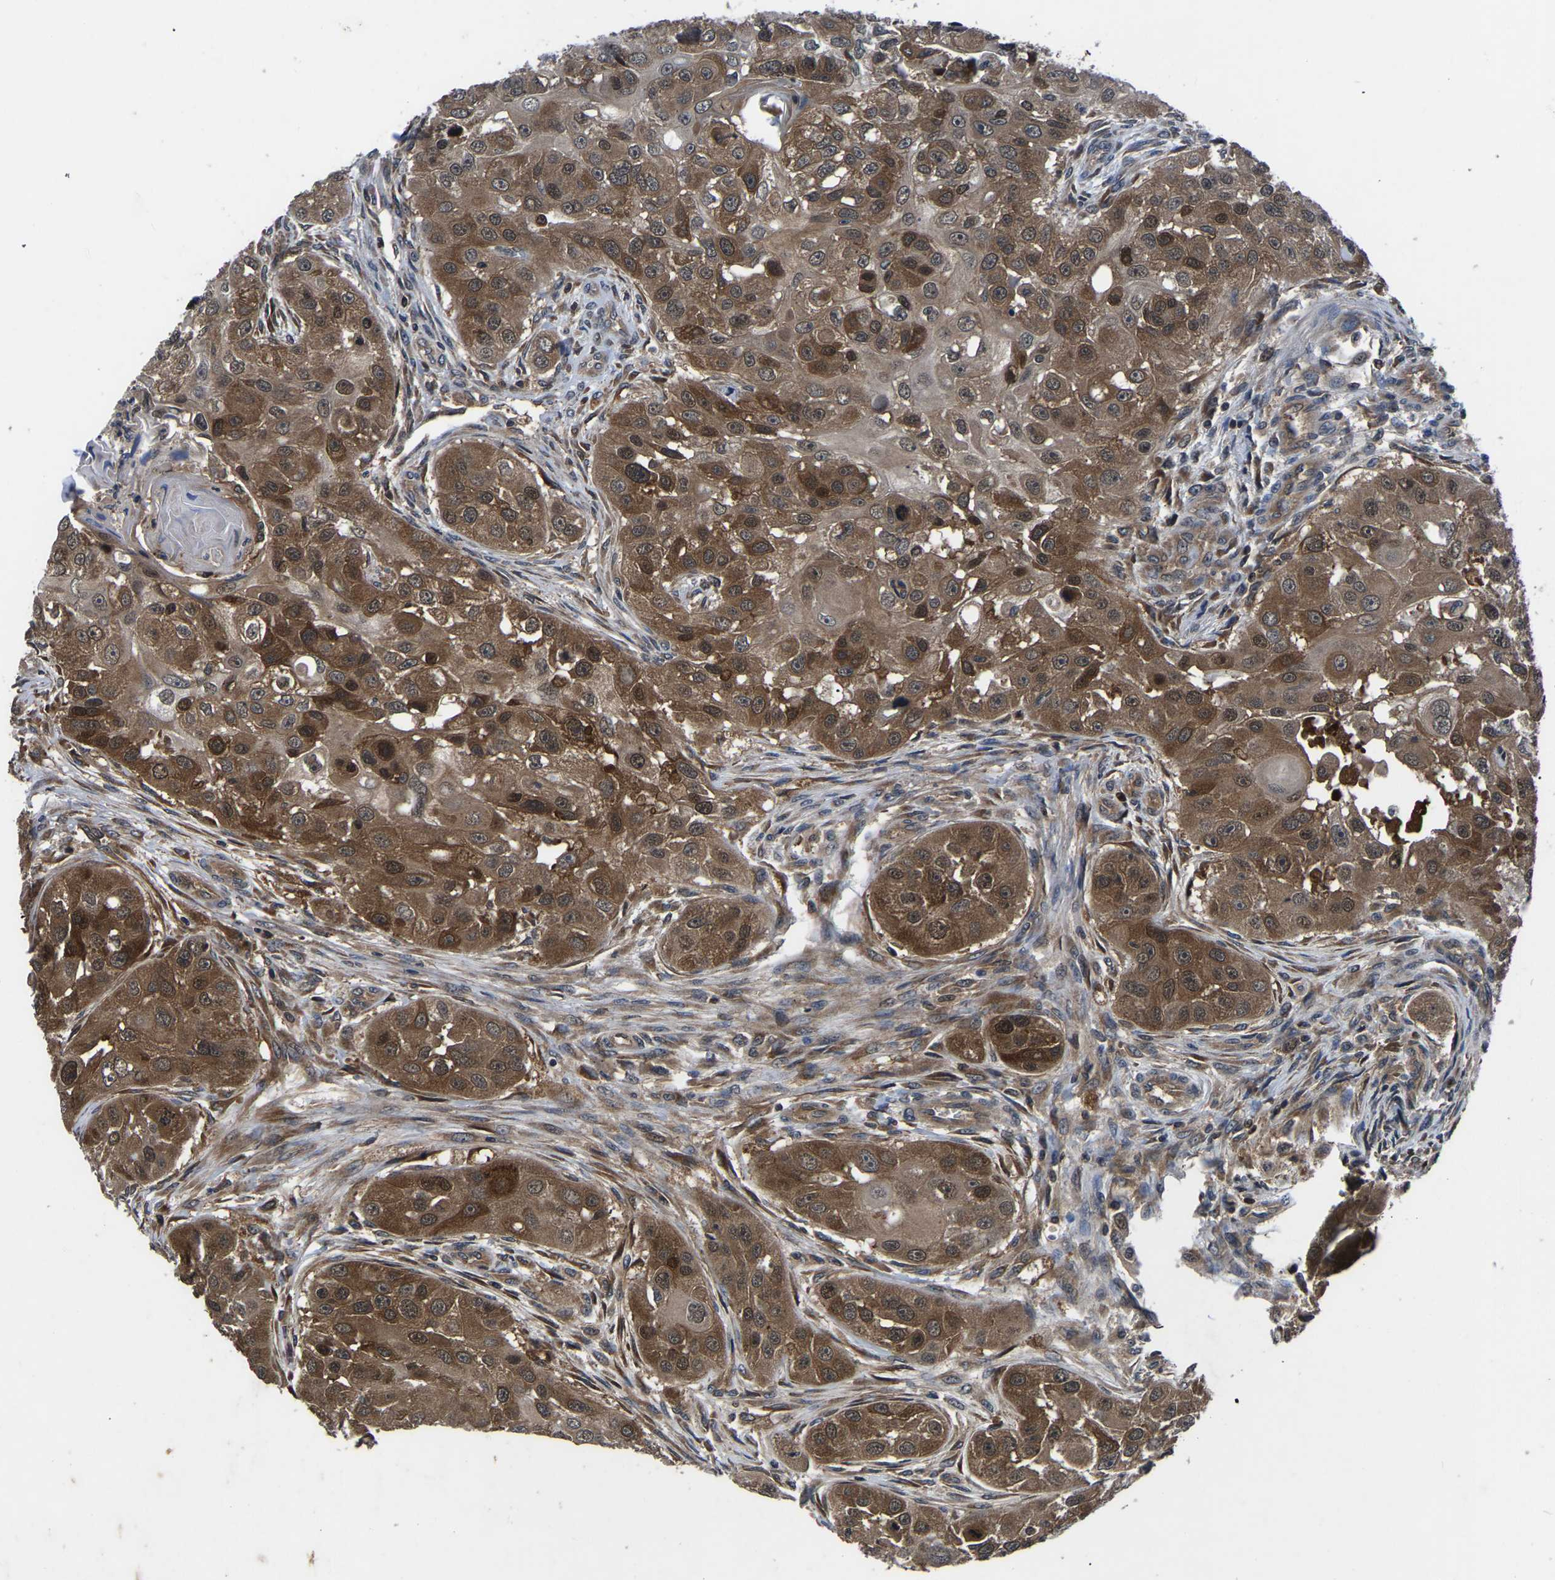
{"staining": {"intensity": "moderate", "quantity": ">75%", "location": "cytoplasmic/membranous"}, "tissue": "head and neck cancer", "cell_type": "Tumor cells", "image_type": "cancer", "snomed": [{"axis": "morphology", "description": "Normal tissue, NOS"}, {"axis": "morphology", "description": "Squamous cell carcinoma, NOS"}, {"axis": "topography", "description": "Skeletal muscle"}, {"axis": "topography", "description": "Head-Neck"}], "caption": "This image demonstrates immunohistochemistry staining of head and neck cancer (squamous cell carcinoma), with medium moderate cytoplasmic/membranous expression in about >75% of tumor cells.", "gene": "FGD5", "patient": {"sex": "male", "age": 51}}